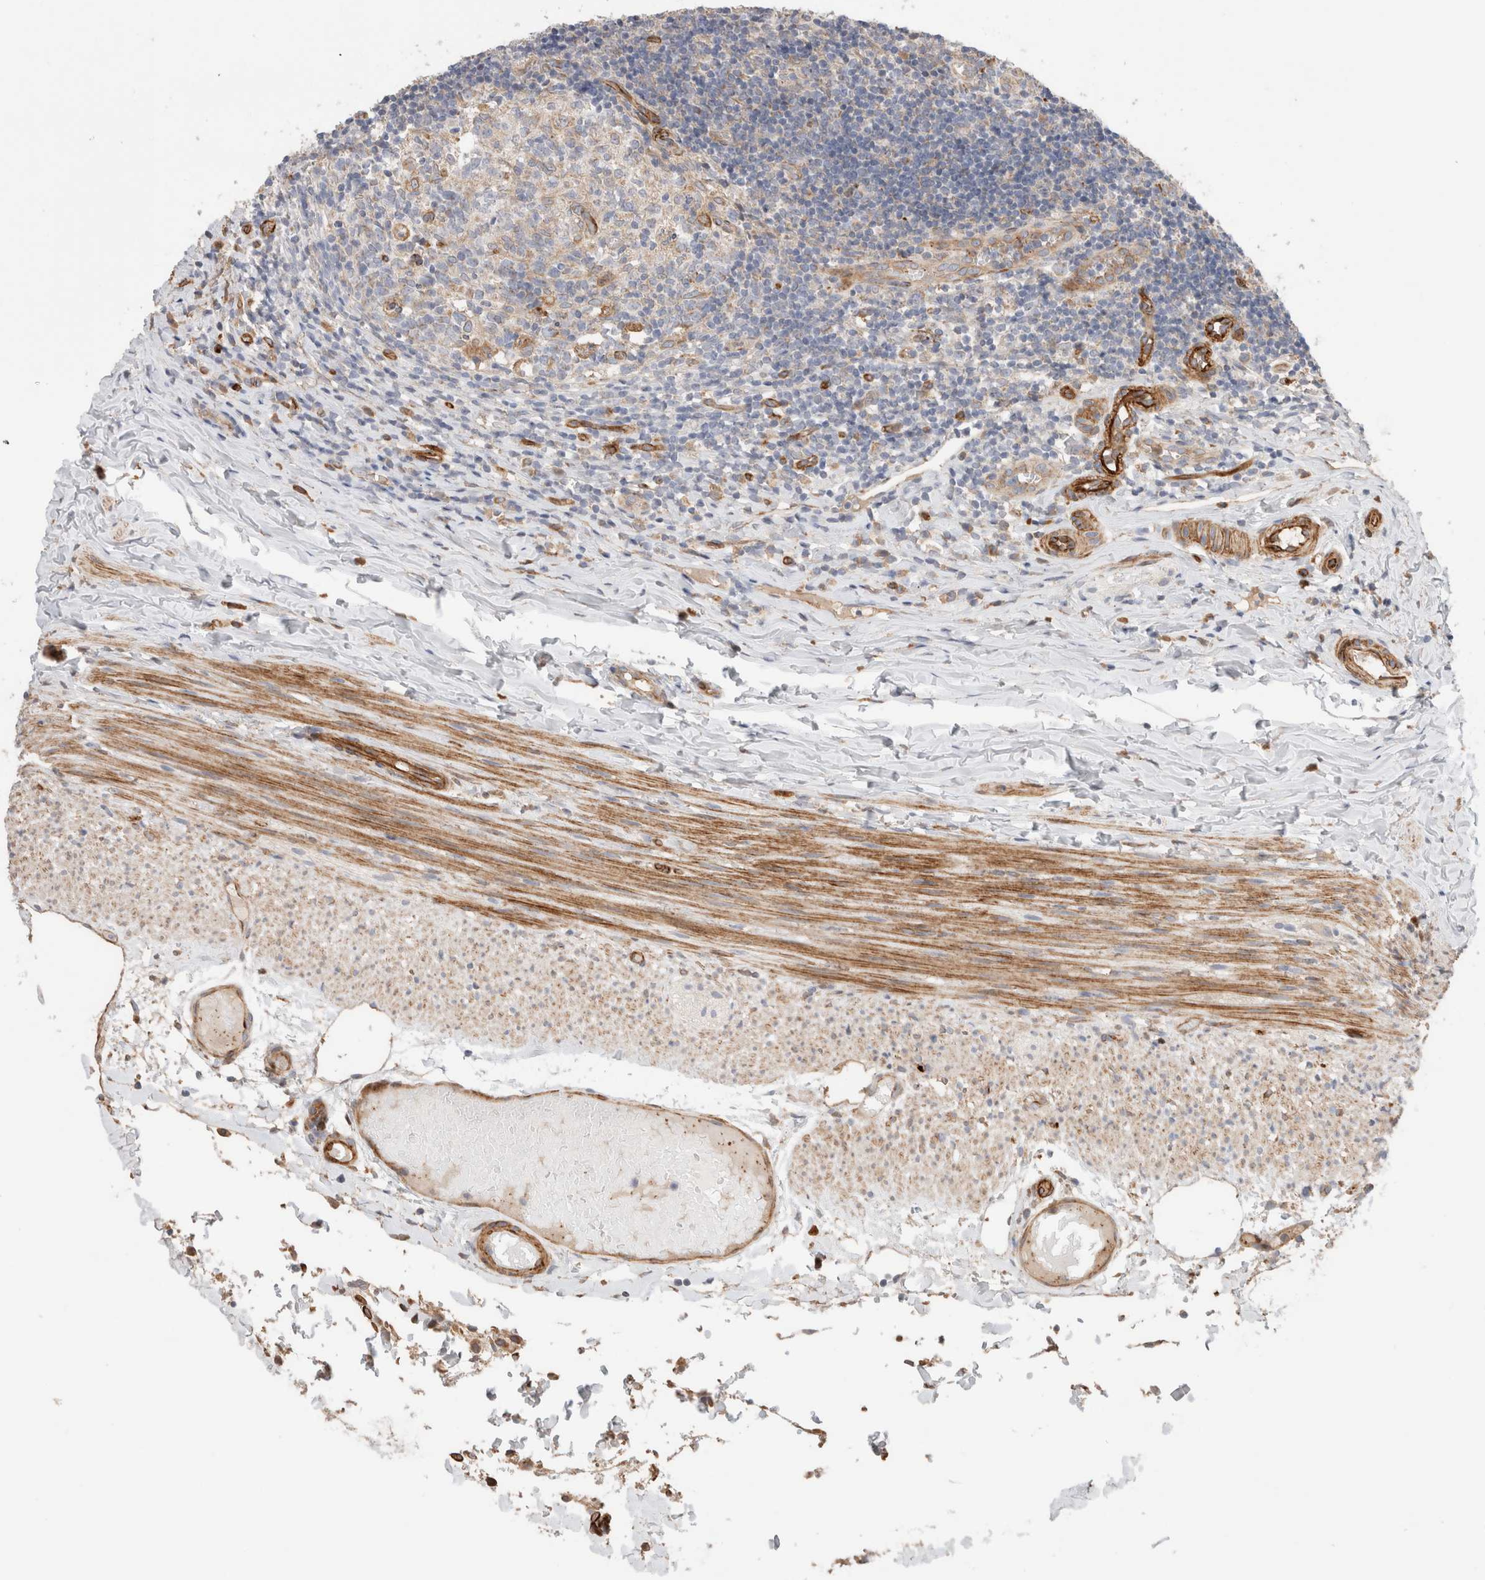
{"staining": {"intensity": "weak", "quantity": "25%-75%", "location": "cytoplasmic/membranous"}, "tissue": "appendix", "cell_type": "Glandular cells", "image_type": "normal", "snomed": [{"axis": "morphology", "description": "Normal tissue, NOS"}, {"axis": "topography", "description": "Appendix"}], "caption": "Brown immunohistochemical staining in unremarkable human appendix reveals weak cytoplasmic/membranous expression in approximately 25%-75% of glandular cells.", "gene": "RAB32", "patient": {"sex": "male", "age": 8}}